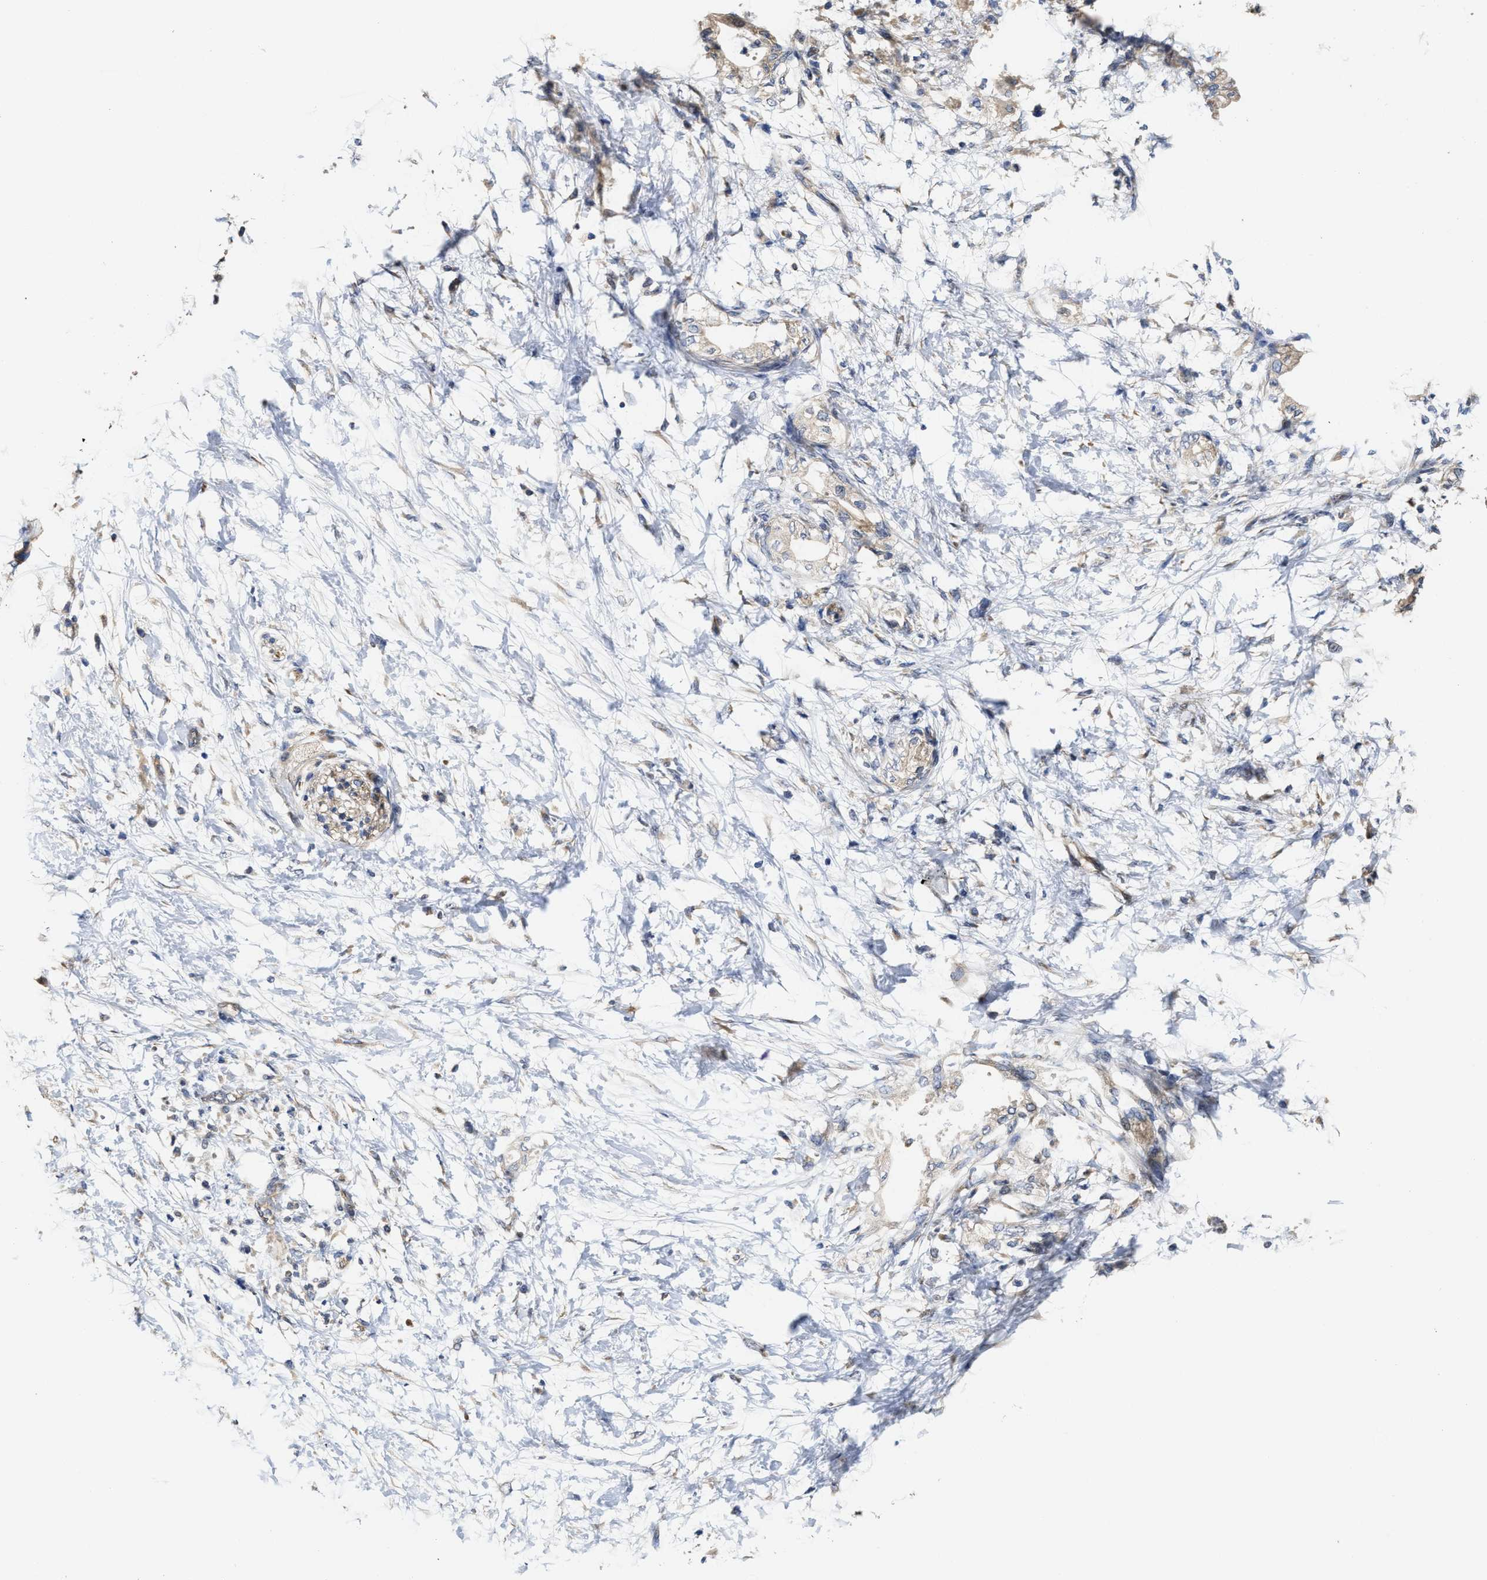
{"staining": {"intensity": "weak", "quantity": ">75%", "location": "cytoplasmic/membranous"}, "tissue": "adipose tissue", "cell_type": "Adipocytes", "image_type": "normal", "snomed": [{"axis": "morphology", "description": "Normal tissue, NOS"}, {"axis": "morphology", "description": "Adenocarcinoma, NOS"}, {"axis": "topography", "description": "Duodenum"}, {"axis": "topography", "description": "Peripheral nerve tissue"}], "caption": "Immunohistochemical staining of unremarkable human adipose tissue displays low levels of weak cytoplasmic/membranous positivity in about >75% of adipocytes. (DAB IHC, brown staining for protein, blue staining for nuclei).", "gene": "TRAF6", "patient": {"sex": "female", "age": 60}}